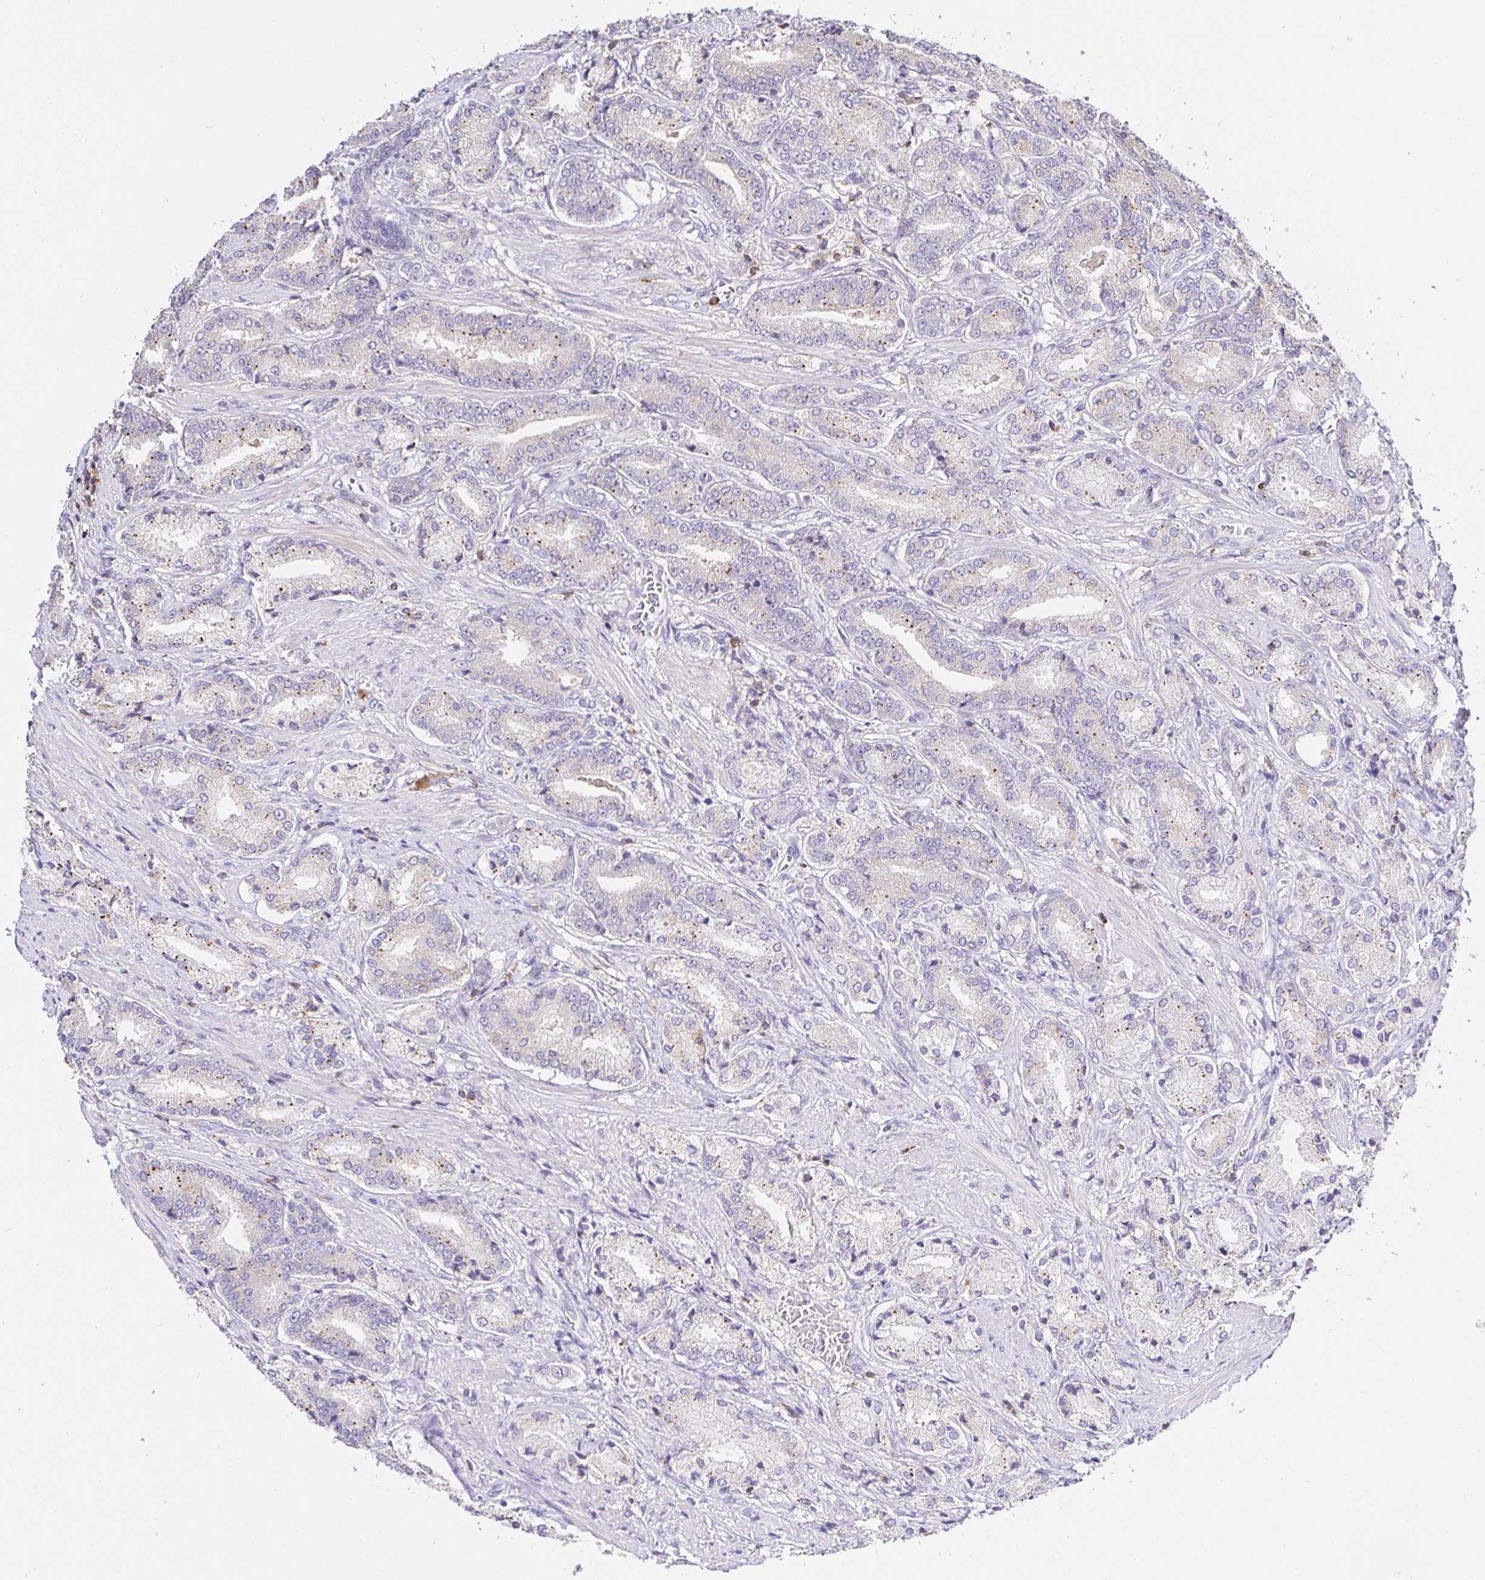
{"staining": {"intensity": "negative", "quantity": "none", "location": "none"}, "tissue": "prostate cancer", "cell_type": "Tumor cells", "image_type": "cancer", "snomed": [{"axis": "morphology", "description": "Adenocarcinoma, High grade"}, {"axis": "topography", "description": "Prostate and seminal vesicle, NOS"}], "caption": "There is no significant staining in tumor cells of prostate cancer (adenocarcinoma (high-grade)). (Stains: DAB immunohistochemistry (IHC) with hematoxylin counter stain, Microscopy: brightfield microscopy at high magnification).", "gene": "SKAP1", "patient": {"sex": "male", "age": 61}}